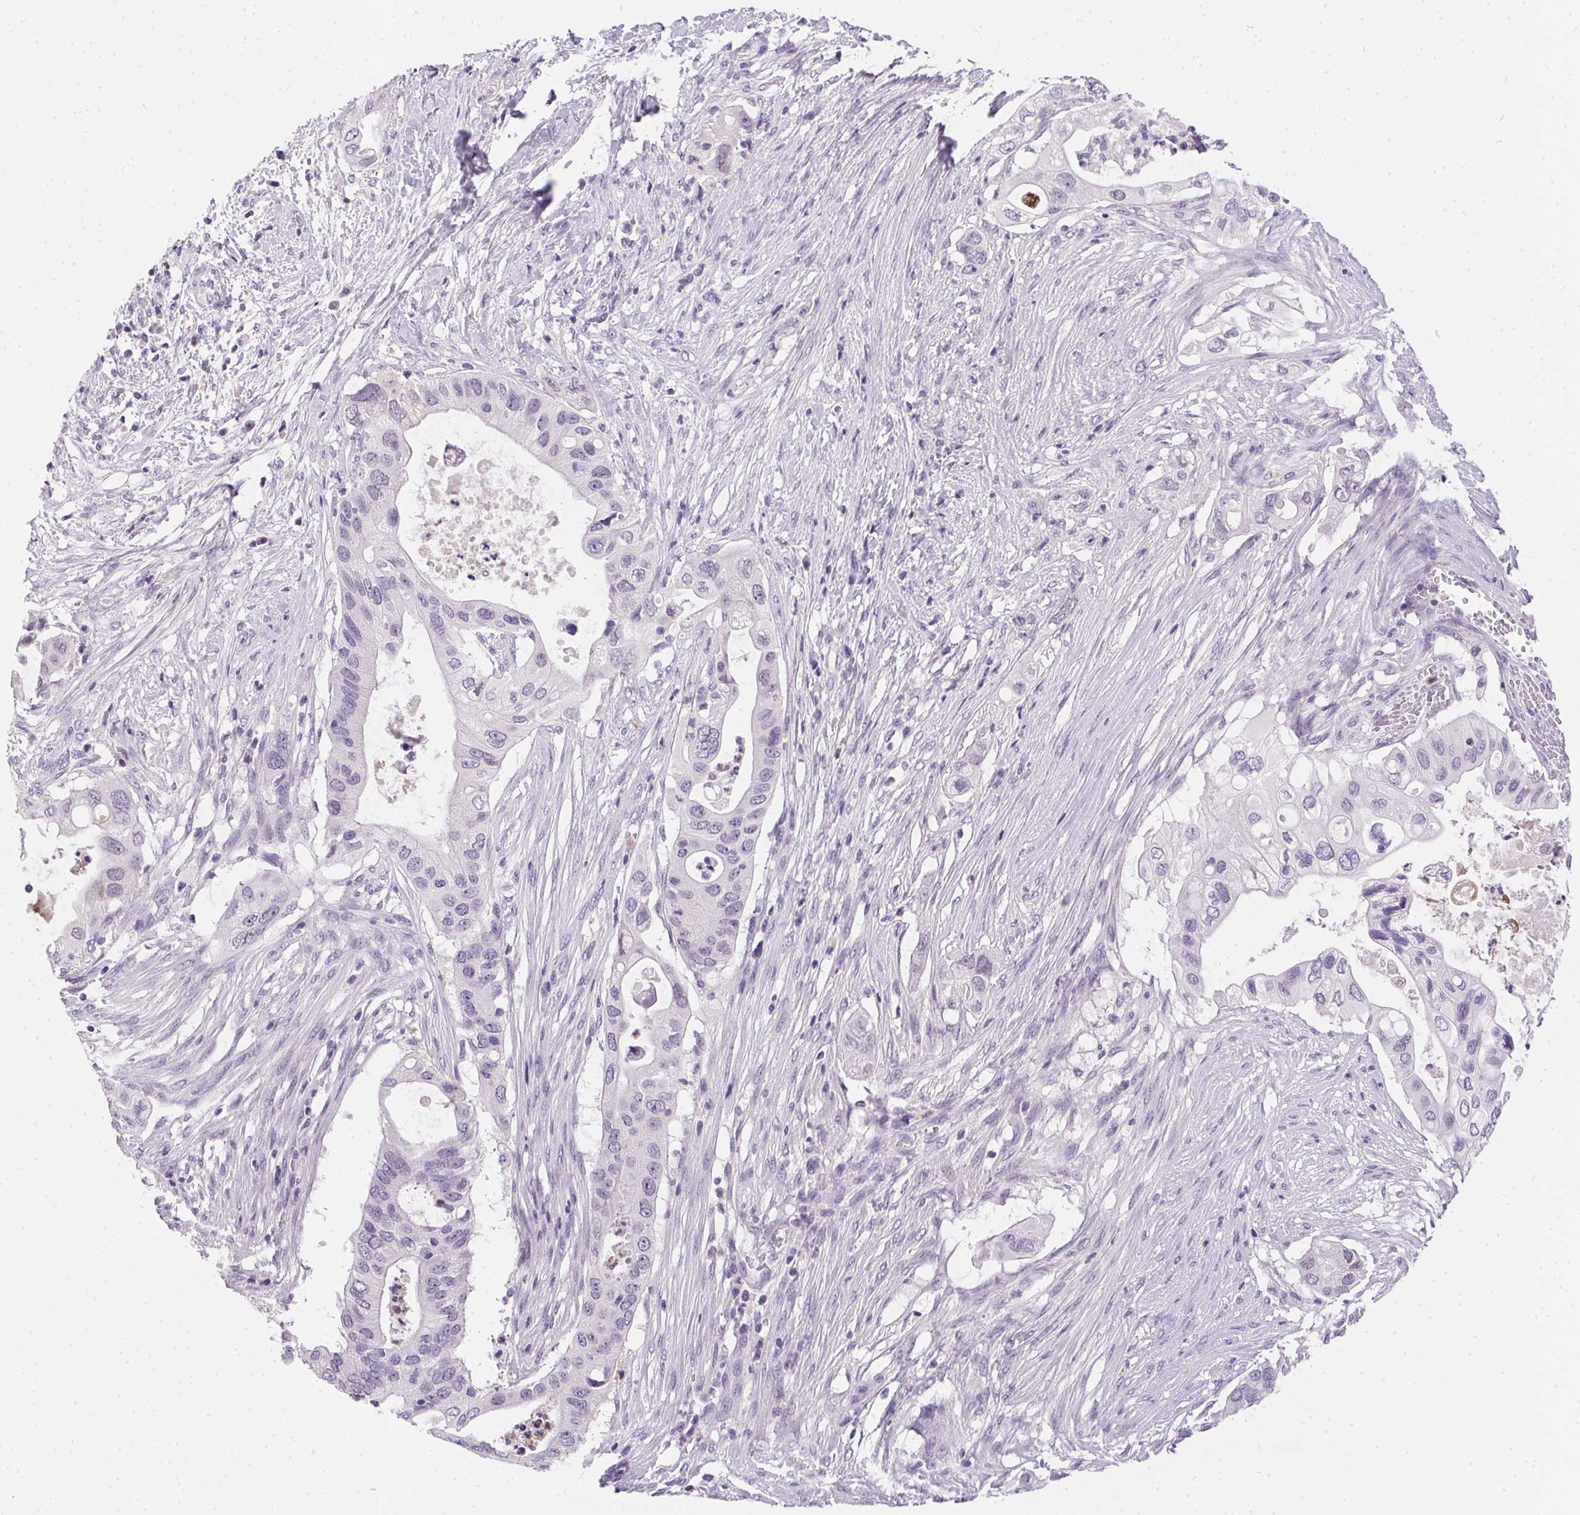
{"staining": {"intensity": "negative", "quantity": "none", "location": "none"}, "tissue": "pancreatic cancer", "cell_type": "Tumor cells", "image_type": "cancer", "snomed": [{"axis": "morphology", "description": "Adenocarcinoma, NOS"}, {"axis": "topography", "description": "Pancreas"}], "caption": "Human pancreatic adenocarcinoma stained for a protein using immunohistochemistry (IHC) reveals no positivity in tumor cells.", "gene": "SSTR4", "patient": {"sex": "female", "age": 72}}